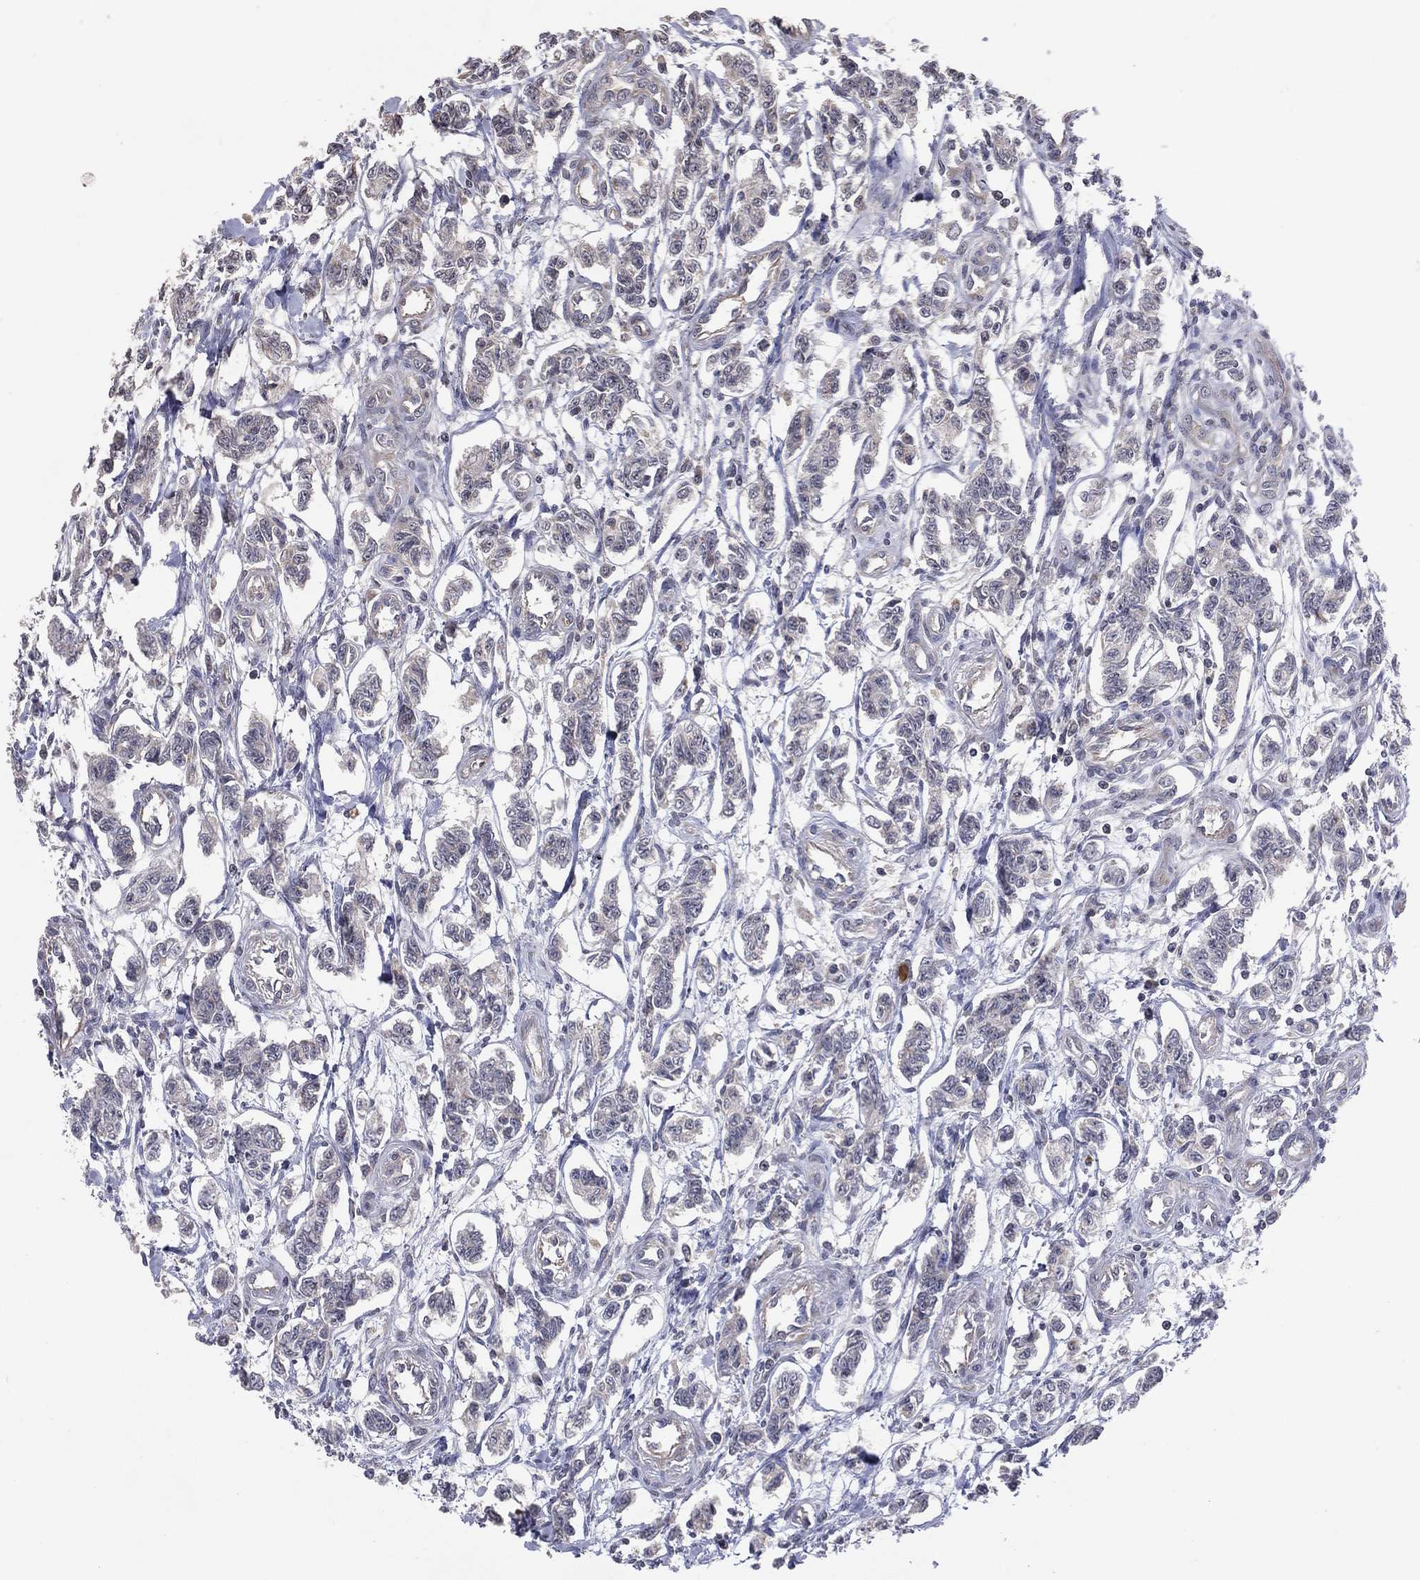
{"staining": {"intensity": "negative", "quantity": "none", "location": "none"}, "tissue": "carcinoid", "cell_type": "Tumor cells", "image_type": "cancer", "snomed": [{"axis": "morphology", "description": "Carcinoid, malignant, NOS"}, {"axis": "topography", "description": "Kidney"}], "caption": "This is a micrograph of immunohistochemistry staining of carcinoid (malignant), which shows no staining in tumor cells.", "gene": "DNAH7", "patient": {"sex": "female", "age": 41}}